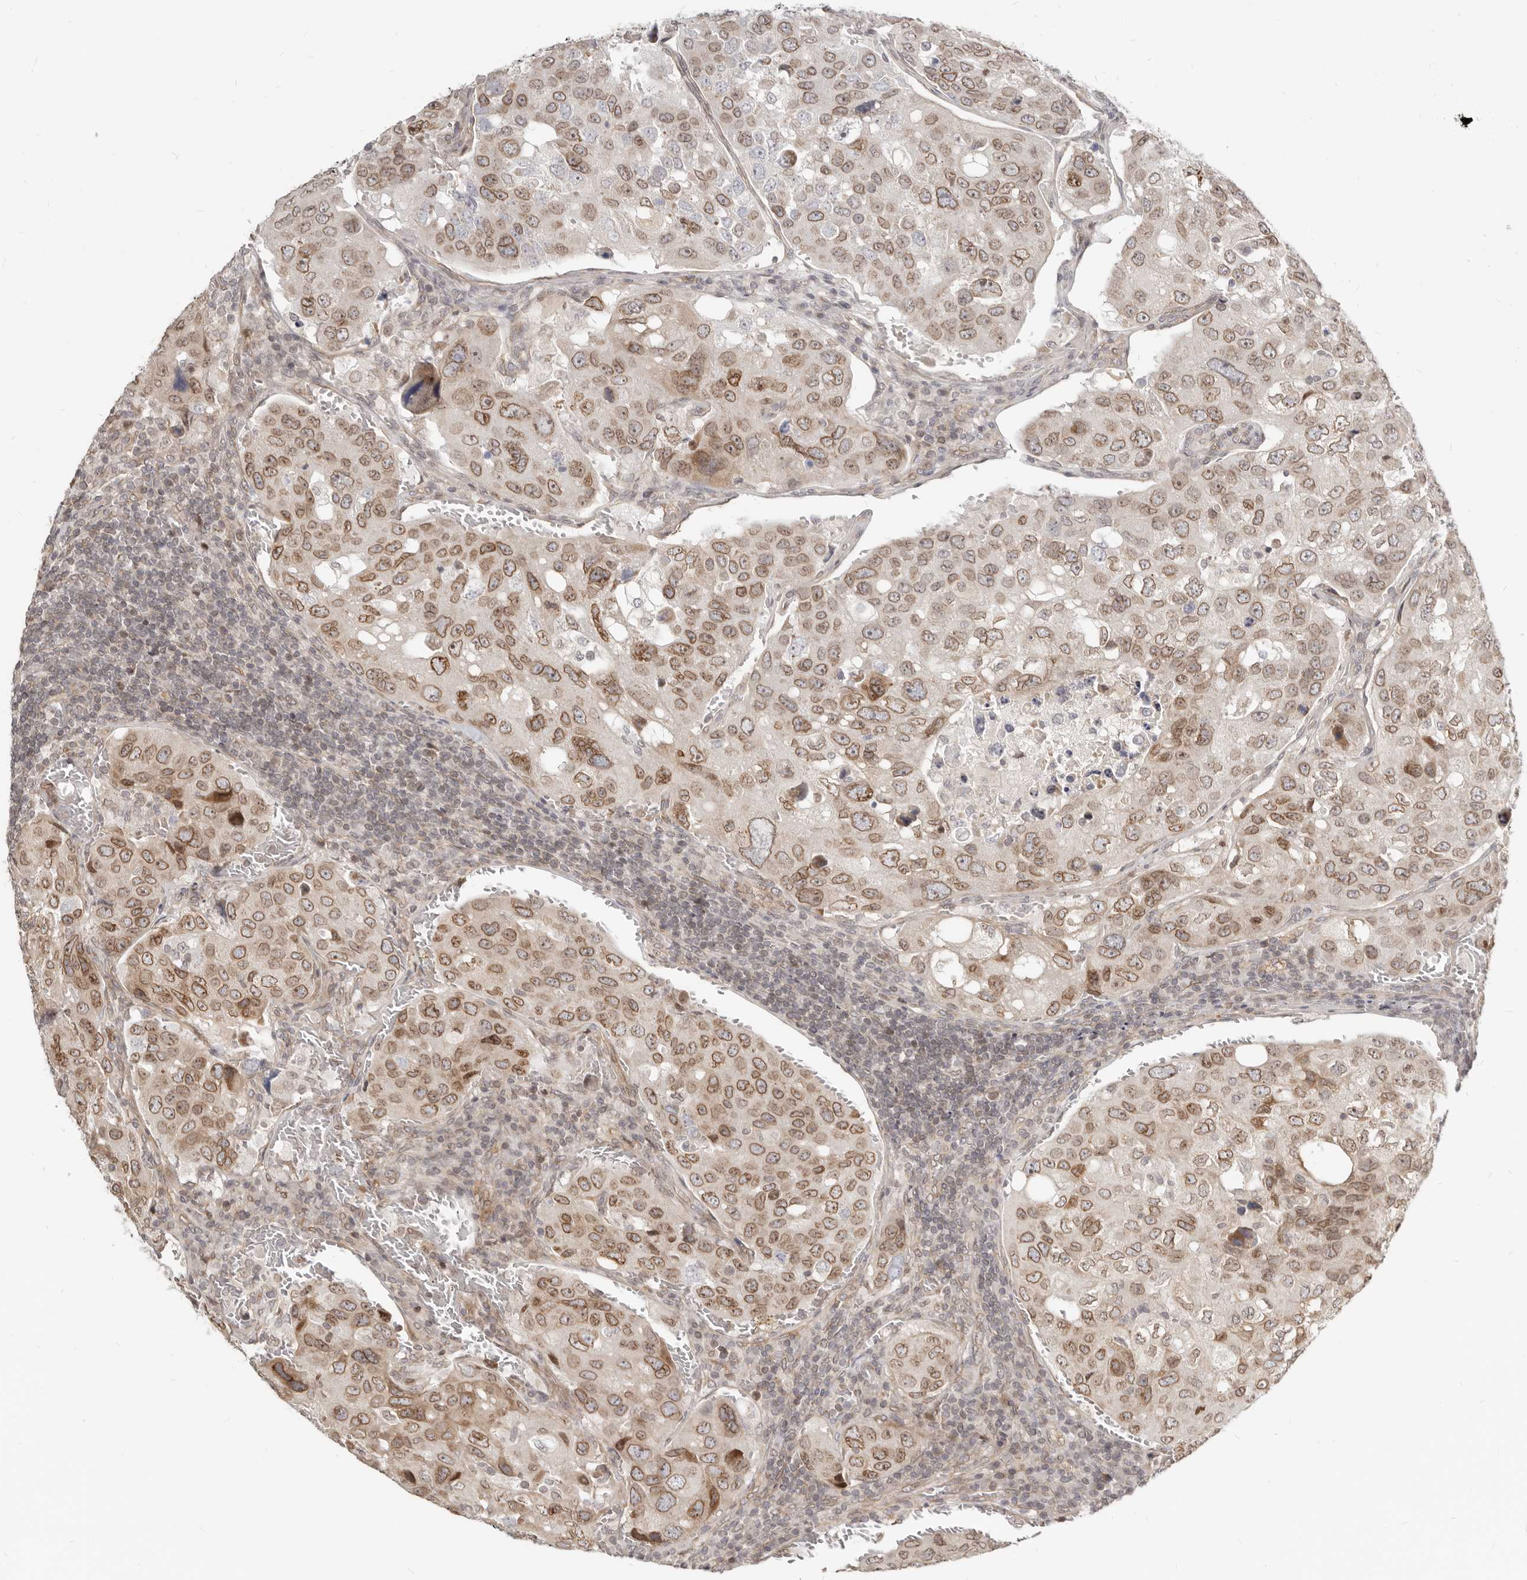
{"staining": {"intensity": "moderate", "quantity": ">75%", "location": "cytoplasmic/membranous,nuclear"}, "tissue": "urothelial cancer", "cell_type": "Tumor cells", "image_type": "cancer", "snomed": [{"axis": "morphology", "description": "Urothelial carcinoma, High grade"}, {"axis": "topography", "description": "Lymph node"}, {"axis": "topography", "description": "Urinary bladder"}], "caption": "High-power microscopy captured an immunohistochemistry (IHC) image of urothelial carcinoma (high-grade), revealing moderate cytoplasmic/membranous and nuclear positivity in approximately >75% of tumor cells. Nuclei are stained in blue.", "gene": "NUP153", "patient": {"sex": "male", "age": 51}}